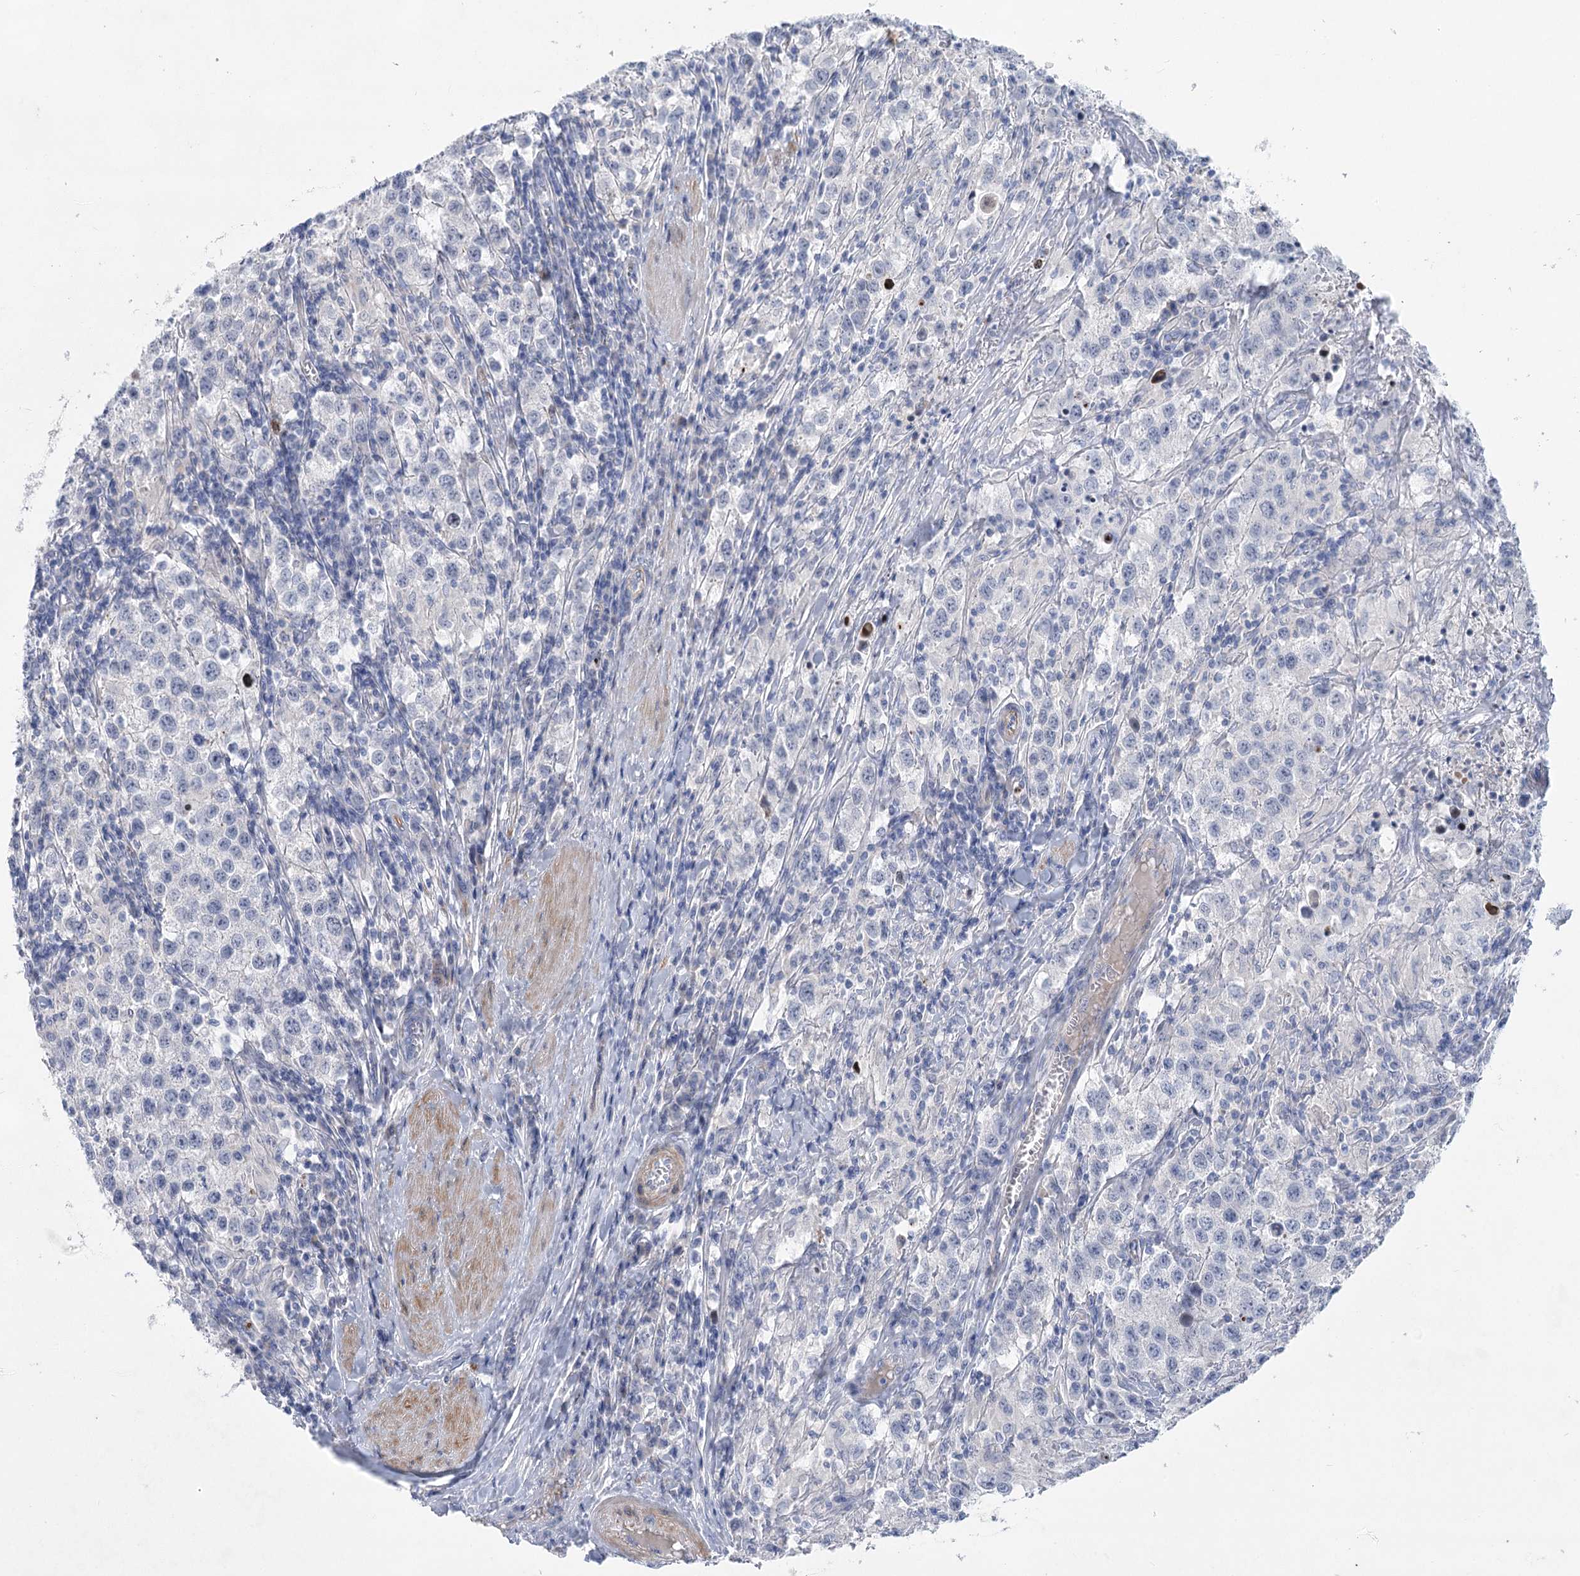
{"staining": {"intensity": "negative", "quantity": "none", "location": "none"}, "tissue": "testis cancer", "cell_type": "Tumor cells", "image_type": "cancer", "snomed": [{"axis": "morphology", "description": "Seminoma, NOS"}, {"axis": "morphology", "description": "Carcinoma, Embryonal, NOS"}, {"axis": "topography", "description": "Testis"}], "caption": "Testis cancer stained for a protein using immunohistochemistry displays no positivity tumor cells.", "gene": "WDR74", "patient": {"sex": "male", "age": 43}}